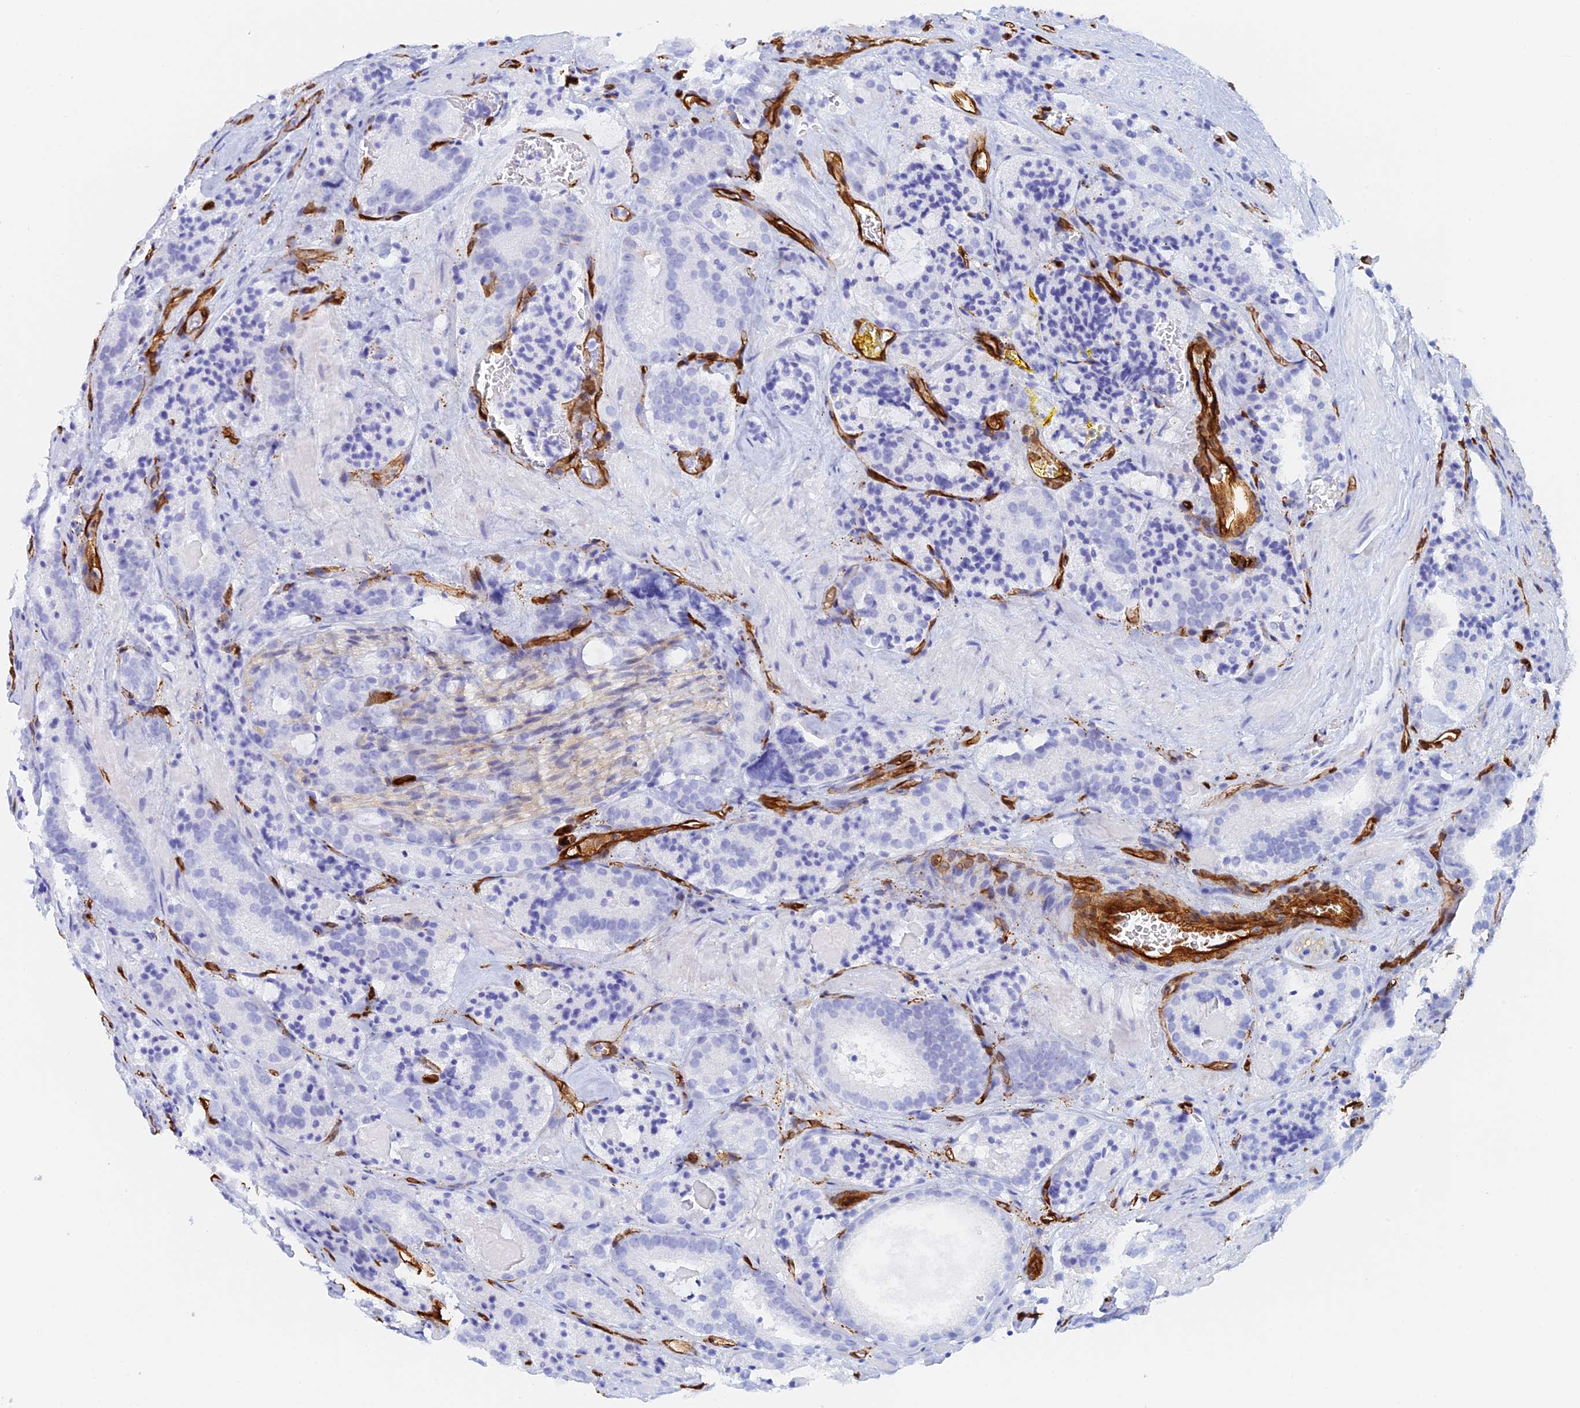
{"staining": {"intensity": "negative", "quantity": "none", "location": "none"}, "tissue": "prostate cancer", "cell_type": "Tumor cells", "image_type": "cancer", "snomed": [{"axis": "morphology", "description": "Adenocarcinoma, High grade"}, {"axis": "topography", "description": "Prostate"}], "caption": "Immunohistochemical staining of human prostate adenocarcinoma (high-grade) displays no significant expression in tumor cells.", "gene": "CRIP2", "patient": {"sex": "male", "age": 57}}